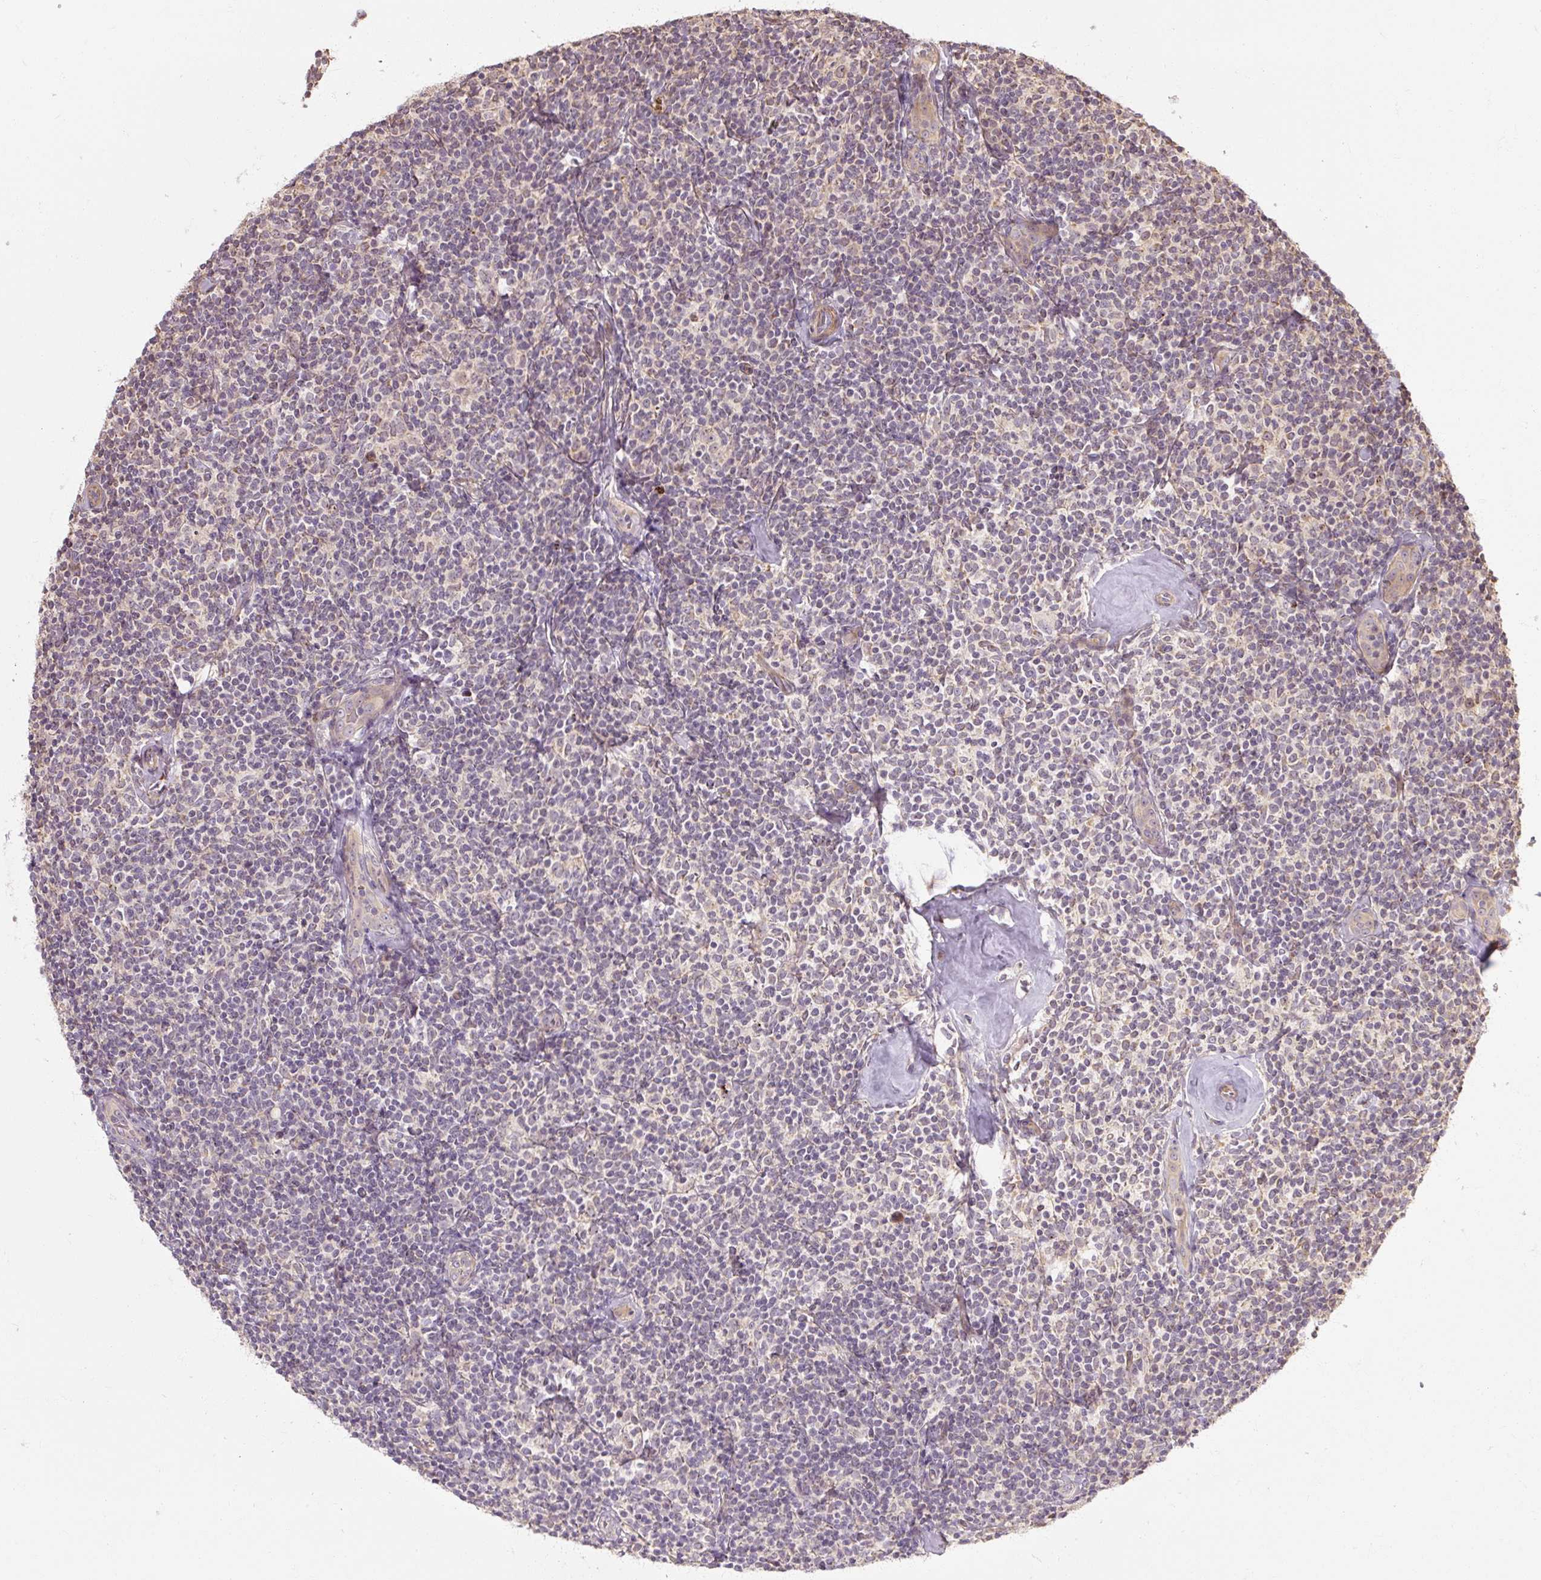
{"staining": {"intensity": "negative", "quantity": "none", "location": "none"}, "tissue": "lymphoma", "cell_type": "Tumor cells", "image_type": "cancer", "snomed": [{"axis": "morphology", "description": "Malignant lymphoma, non-Hodgkin's type, Low grade"}, {"axis": "topography", "description": "Lymph node"}], "caption": "Histopathology image shows no significant protein positivity in tumor cells of lymphoma.", "gene": "RB1CC1", "patient": {"sex": "female", "age": 56}}